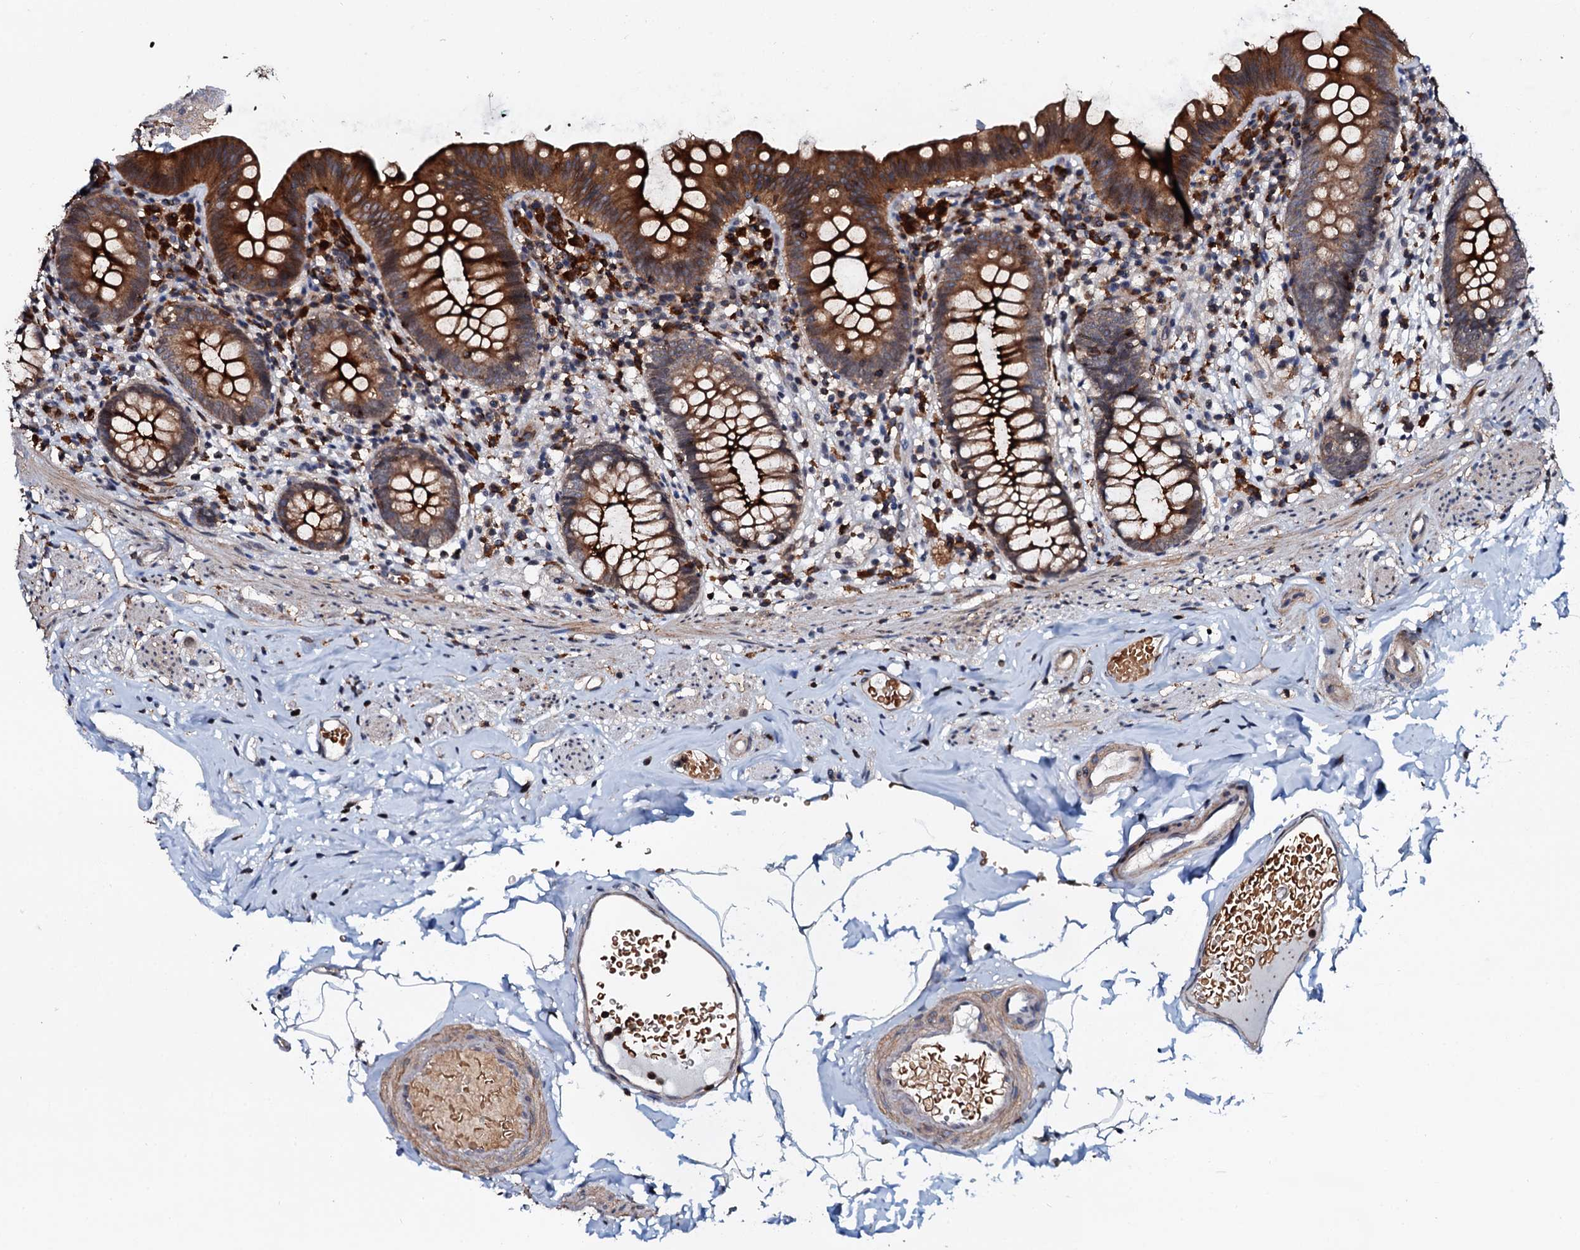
{"staining": {"intensity": "strong", "quantity": ">75%", "location": "cytoplasmic/membranous"}, "tissue": "appendix", "cell_type": "Glandular cells", "image_type": "normal", "snomed": [{"axis": "morphology", "description": "Normal tissue, NOS"}, {"axis": "topography", "description": "Appendix"}], "caption": "The immunohistochemical stain shows strong cytoplasmic/membranous expression in glandular cells of normal appendix. Nuclei are stained in blue.", "gene": "VAMP8", "patient": {"sex": "male", "age": 55}}